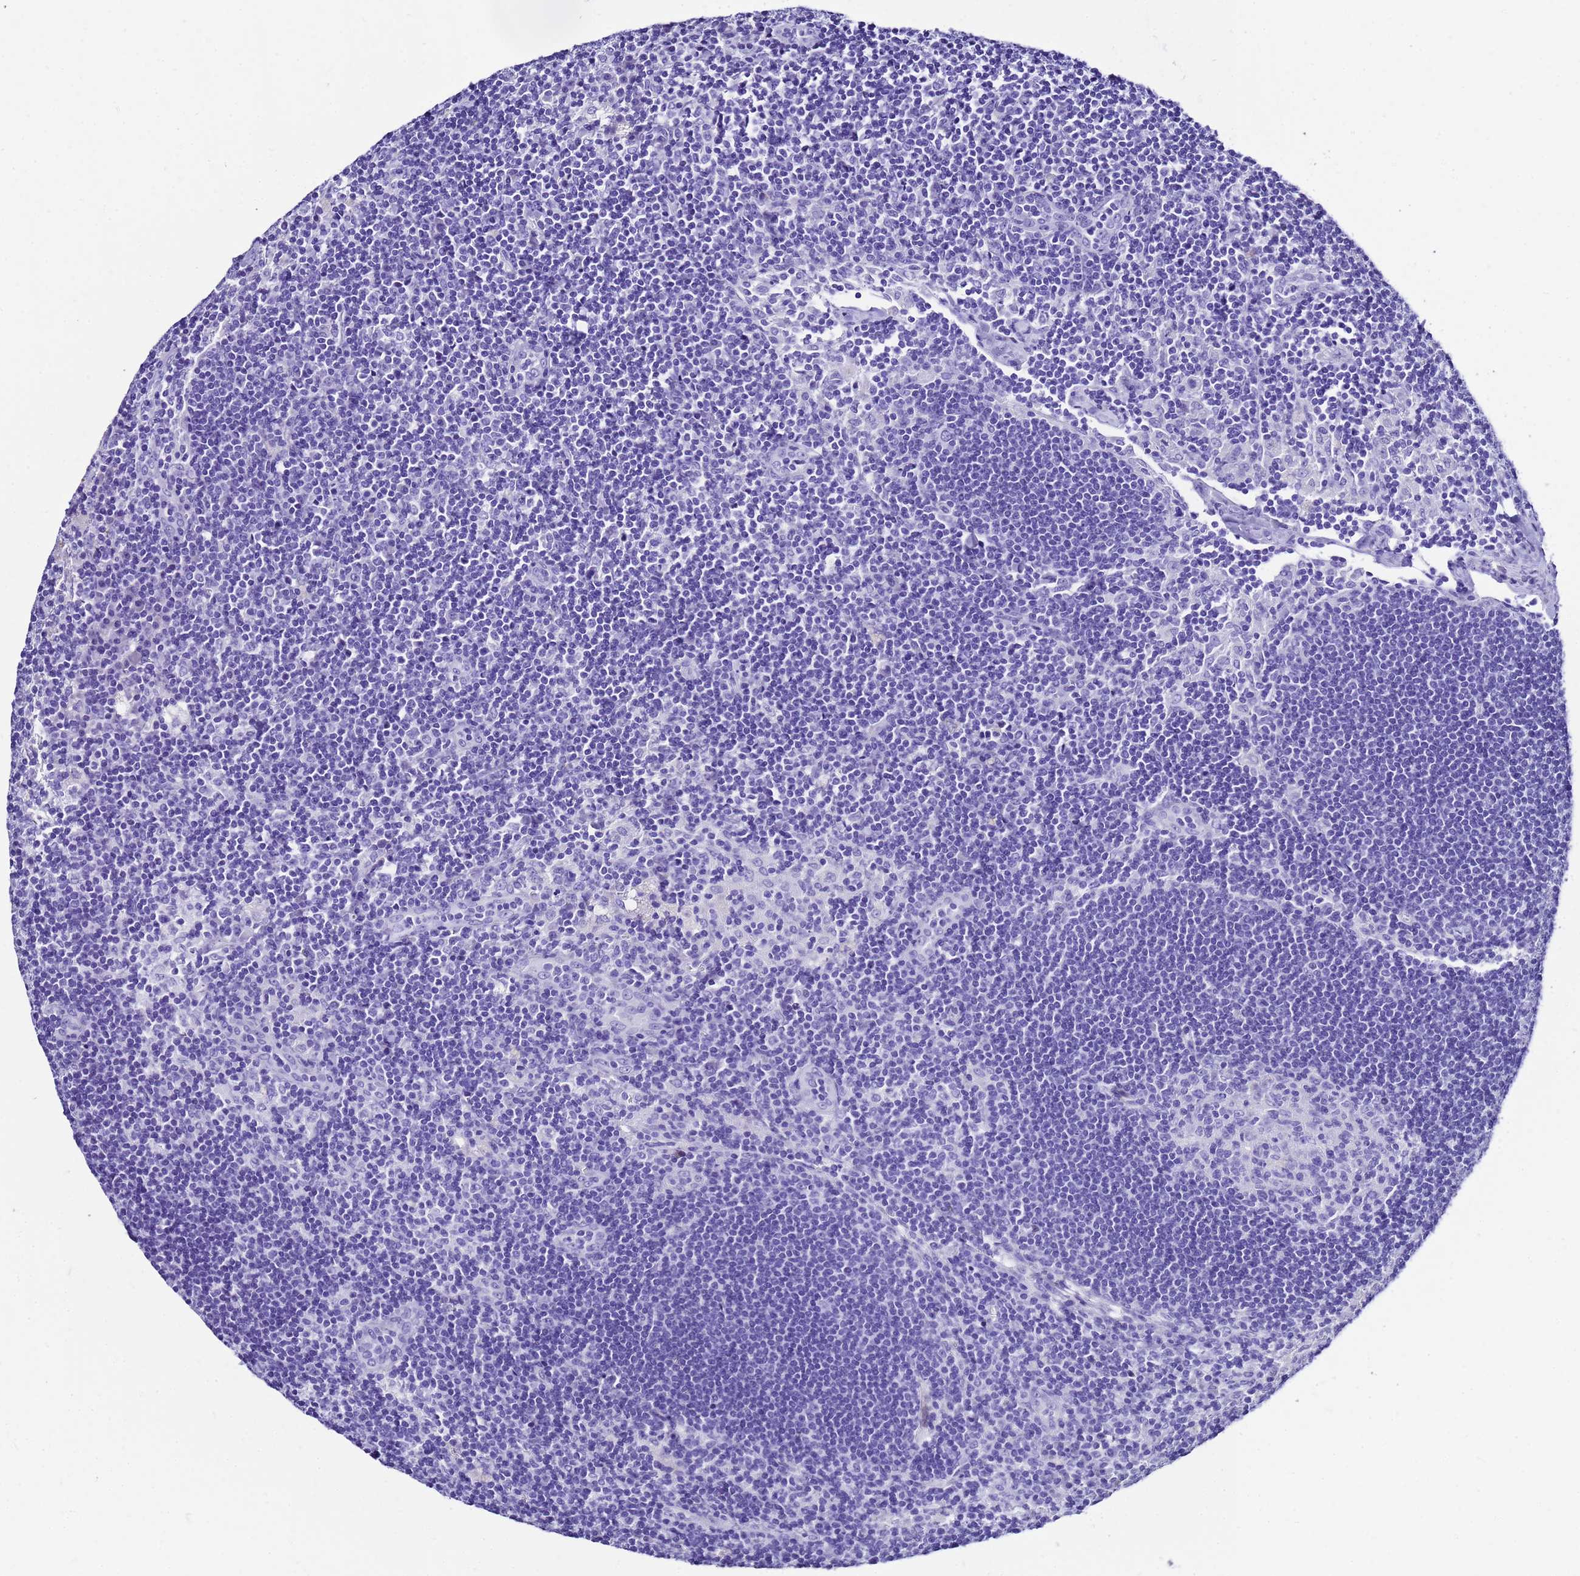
{"staining": {"intensity": "negative", "quantity": "none", "location": "none"}, "tissue": "lymph node", "cell_type": "Germinal center cells", "image_type": "normal", "snomed": [{"axis": "morphology", "description": "Normal tissue, NOS"}, {"axis": "topography", "description": "Lymph node"}], "caption": "DAB immunohistochemical staining of unremarkable lymph node demonstrates no significant expression in germinal center cells. (DAB IHC, high magnification).", "gene": "UGT2A1", "patient": {"sex": "male", "age": 24}}